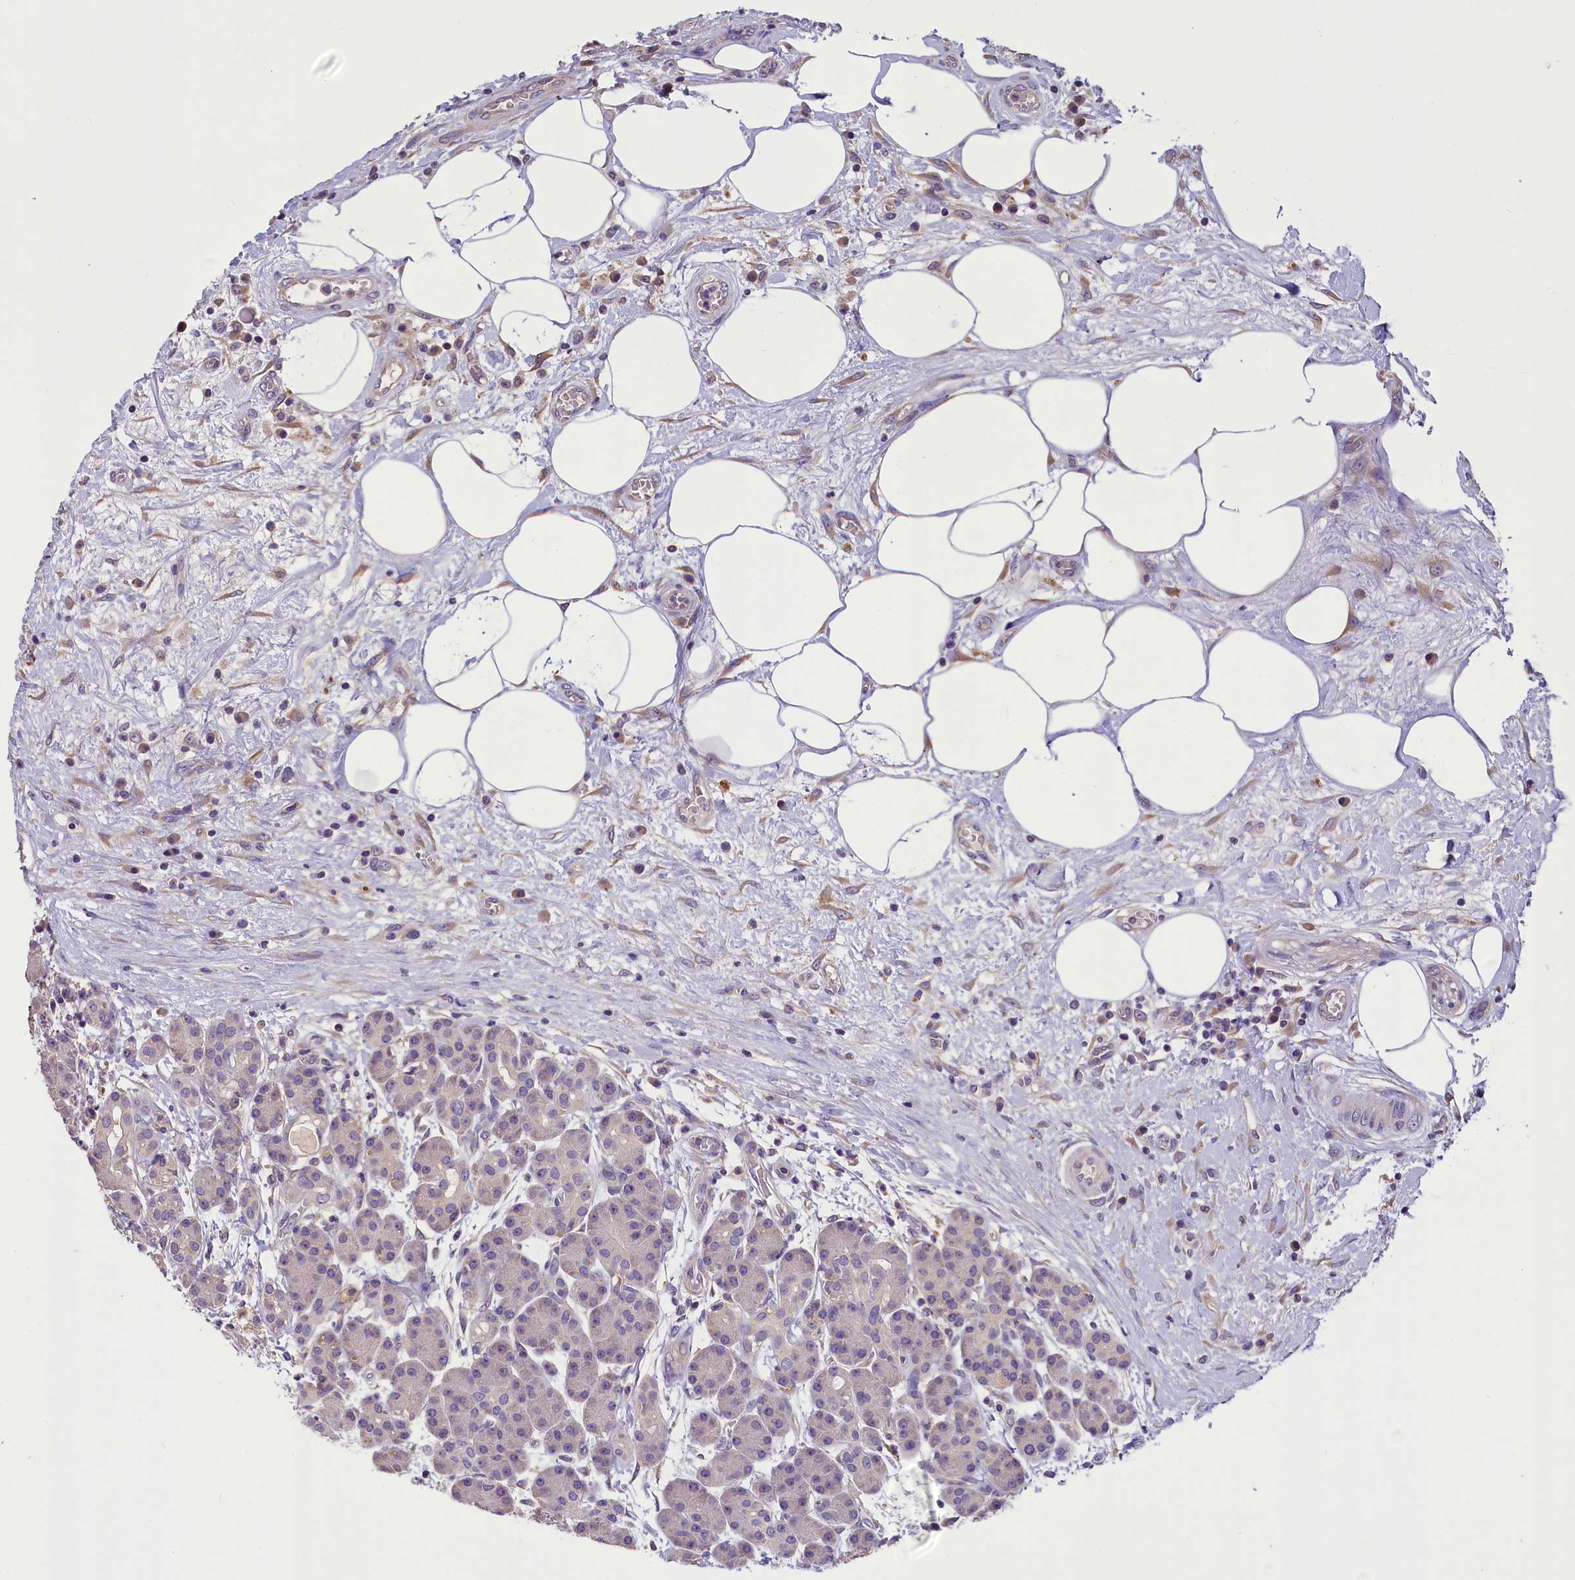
{"staining": {"intensity": "negative", "quantity": "none", "location": "none"}, "tissue": "pancreas", "cell_type": "Exocrine glandular cells", "image_type": "normal", "snomed": [{"axis": "morphology", "description": "Normal tissue, NOS"}, {"axis": "topography", "description": "Pancreas"}], "caption": "High magnification brightfield microscopy of benign pancreas stained with DAB (brown) and counterstained with hematoxylin (blue): exocrine glandular cells show no significant staining. Nuclei are stained in blue.", "gene": "AP3B2", "patient": {"sex": "male", "age": 63}}